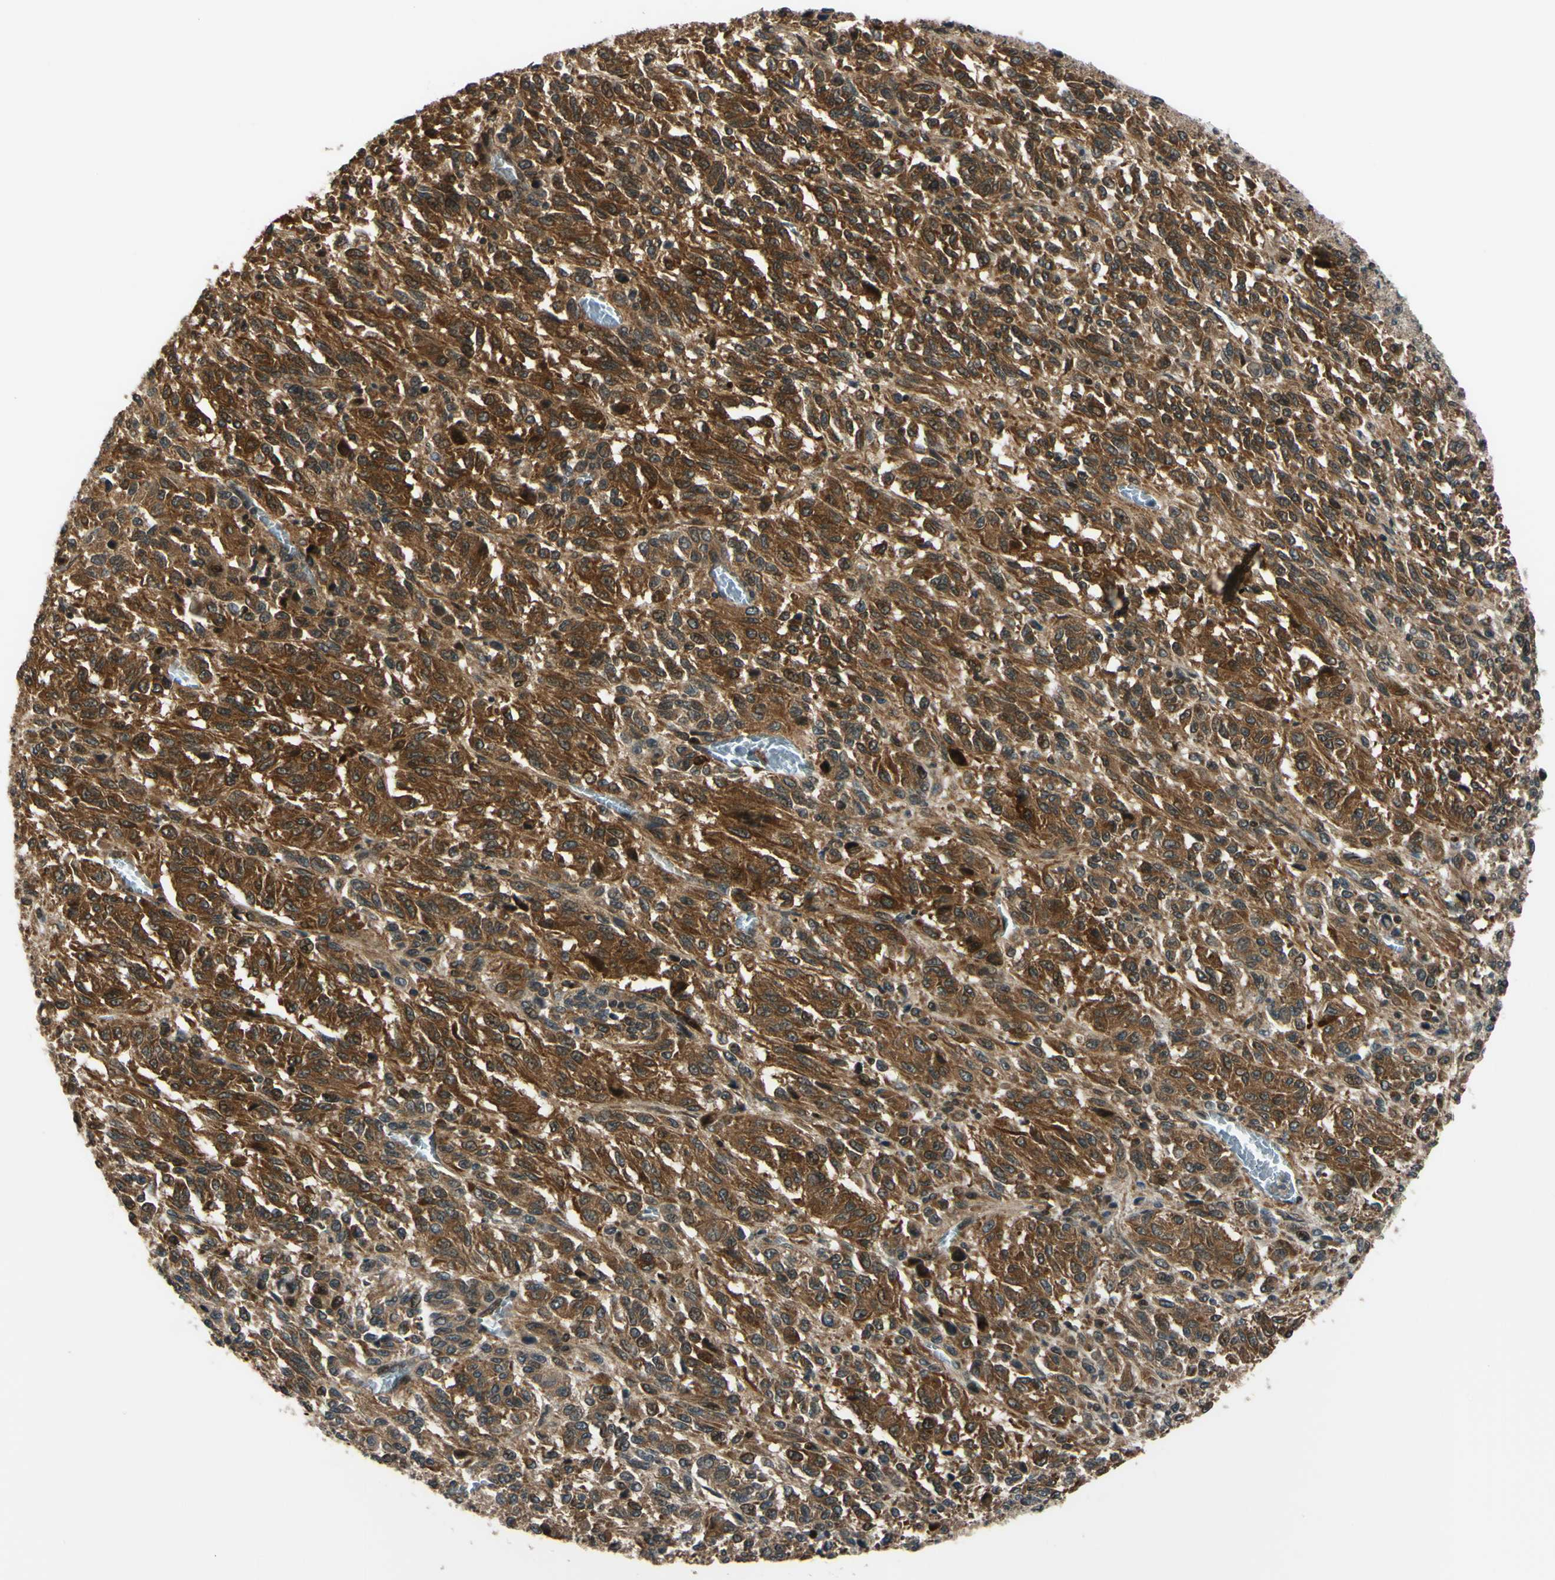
{"staining": {"intensity": "strong", "quantity": ">75%", "location": "cytoplasmic/membranous"}, "tissue": "melanoma", "cell_type": "Tumor cells", "image_type": "cancer", "snomed": [{"axis": "morphology", "description": "Malignant melanoma, Metastatic site"}, {"axis": "topography", "description": "Lung"}], "caption": "Tumor cells reveal high levels of strong cytoplasmic/membranous staining in approximately >75% of cells in malignant melanoma (metastatic site).", "gene": "ABCC8", "patient": {"sex": "male", "age": 64}}